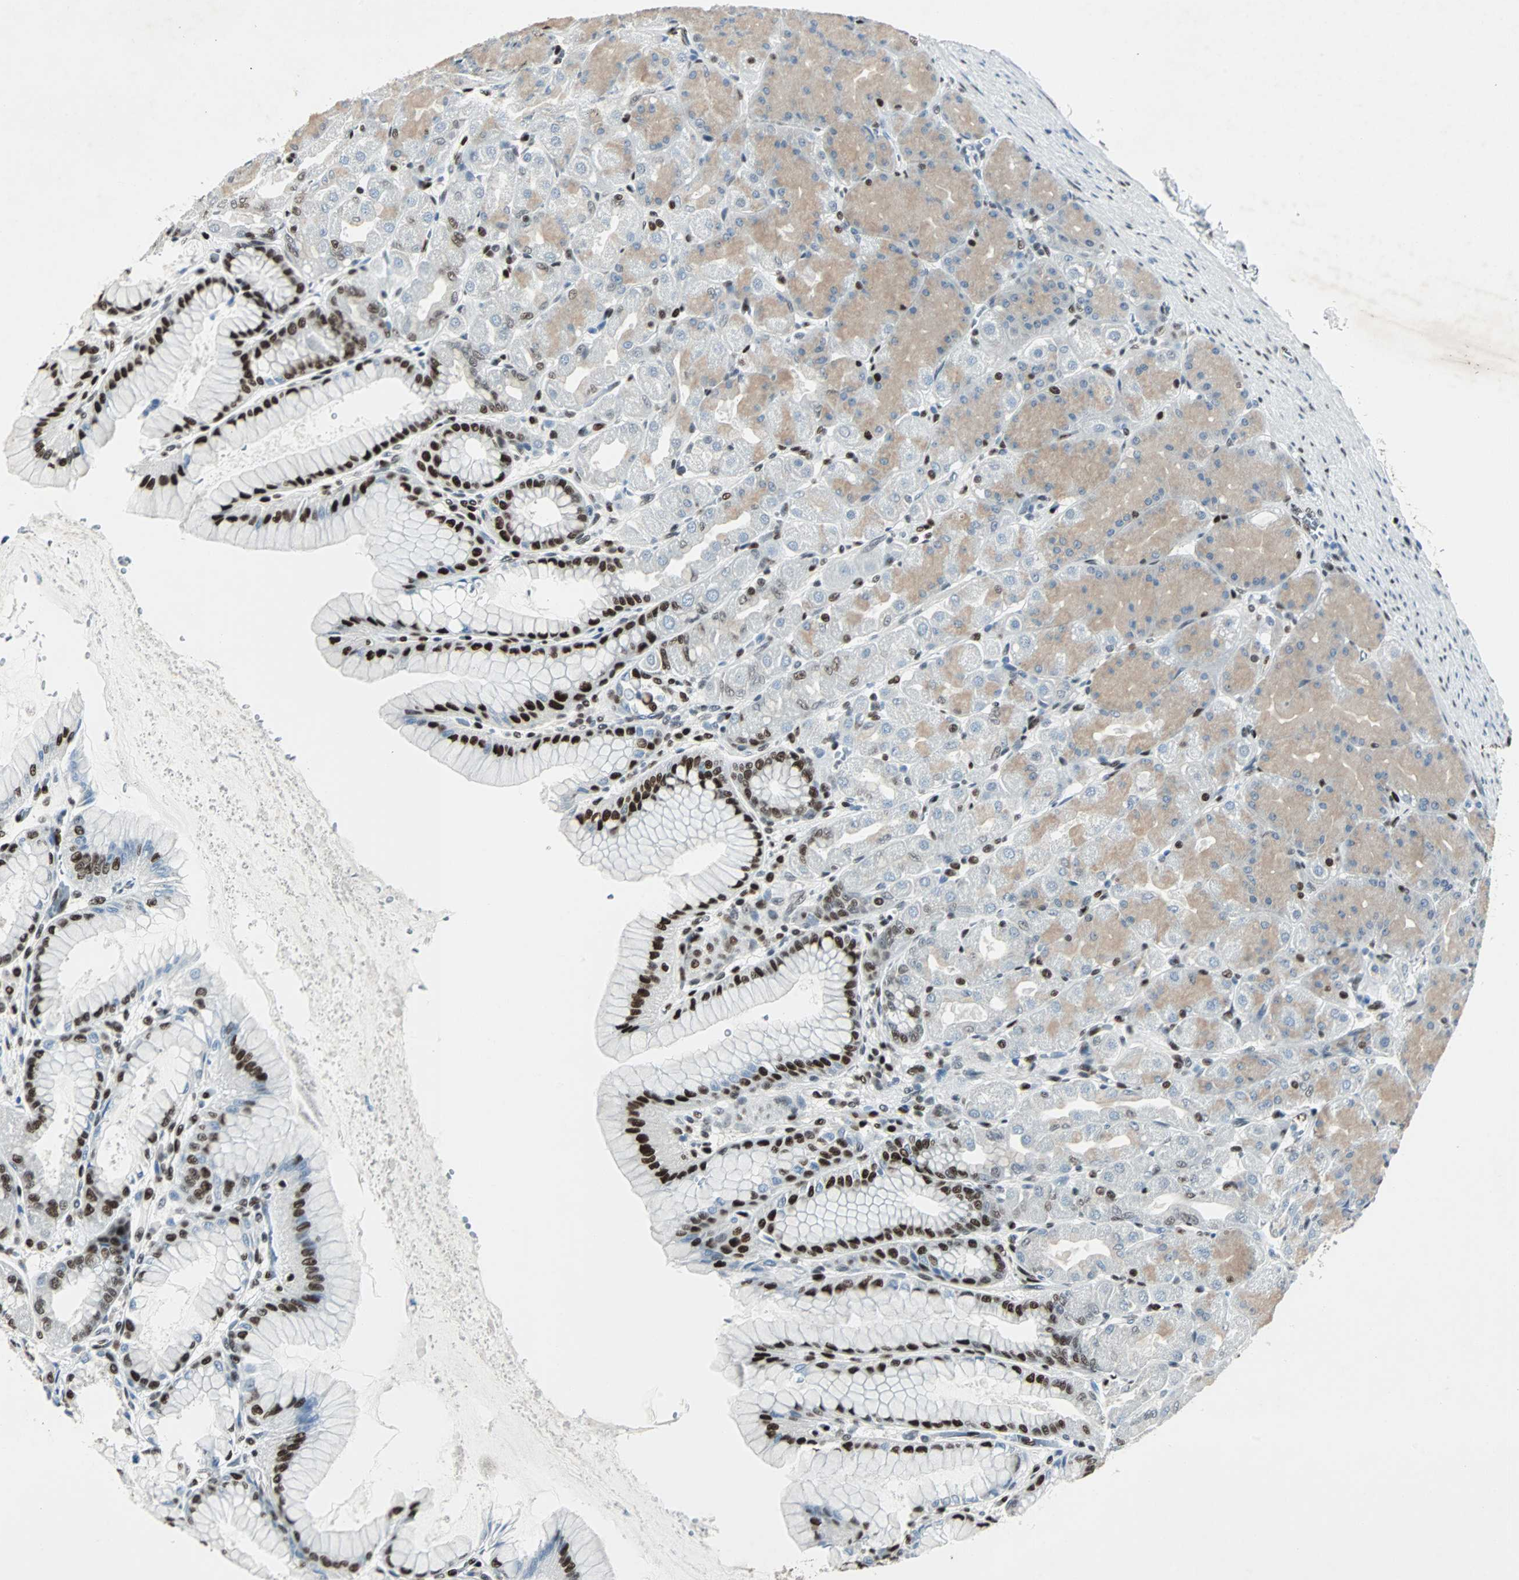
{"staining": {"intensity": "strong", "quantity": "25%-75%", "location": "cytoplasmic/membranous,nuclear"}, "tissue": "stomach", "cell_type": "Glandular cells", "image_type": "normal", "snomed": [{"axis": "morphology", "description": "Normal tissue, NOS"}, {"axis": "topography", "description": "Stomach, upper"}], "caption": "Immunohistochemical staining of unremarkable human stomach exhibits high levels of strong cytoplasmic/membranous,nuclear positivity in approximately 25%-75% of glandular cells. Immunohistochemistry (ihc) stains the protein in brown and the nuclei are stained blue.", "gene": "MEF2D", "patient": {"sex": "female", "age": 56}}